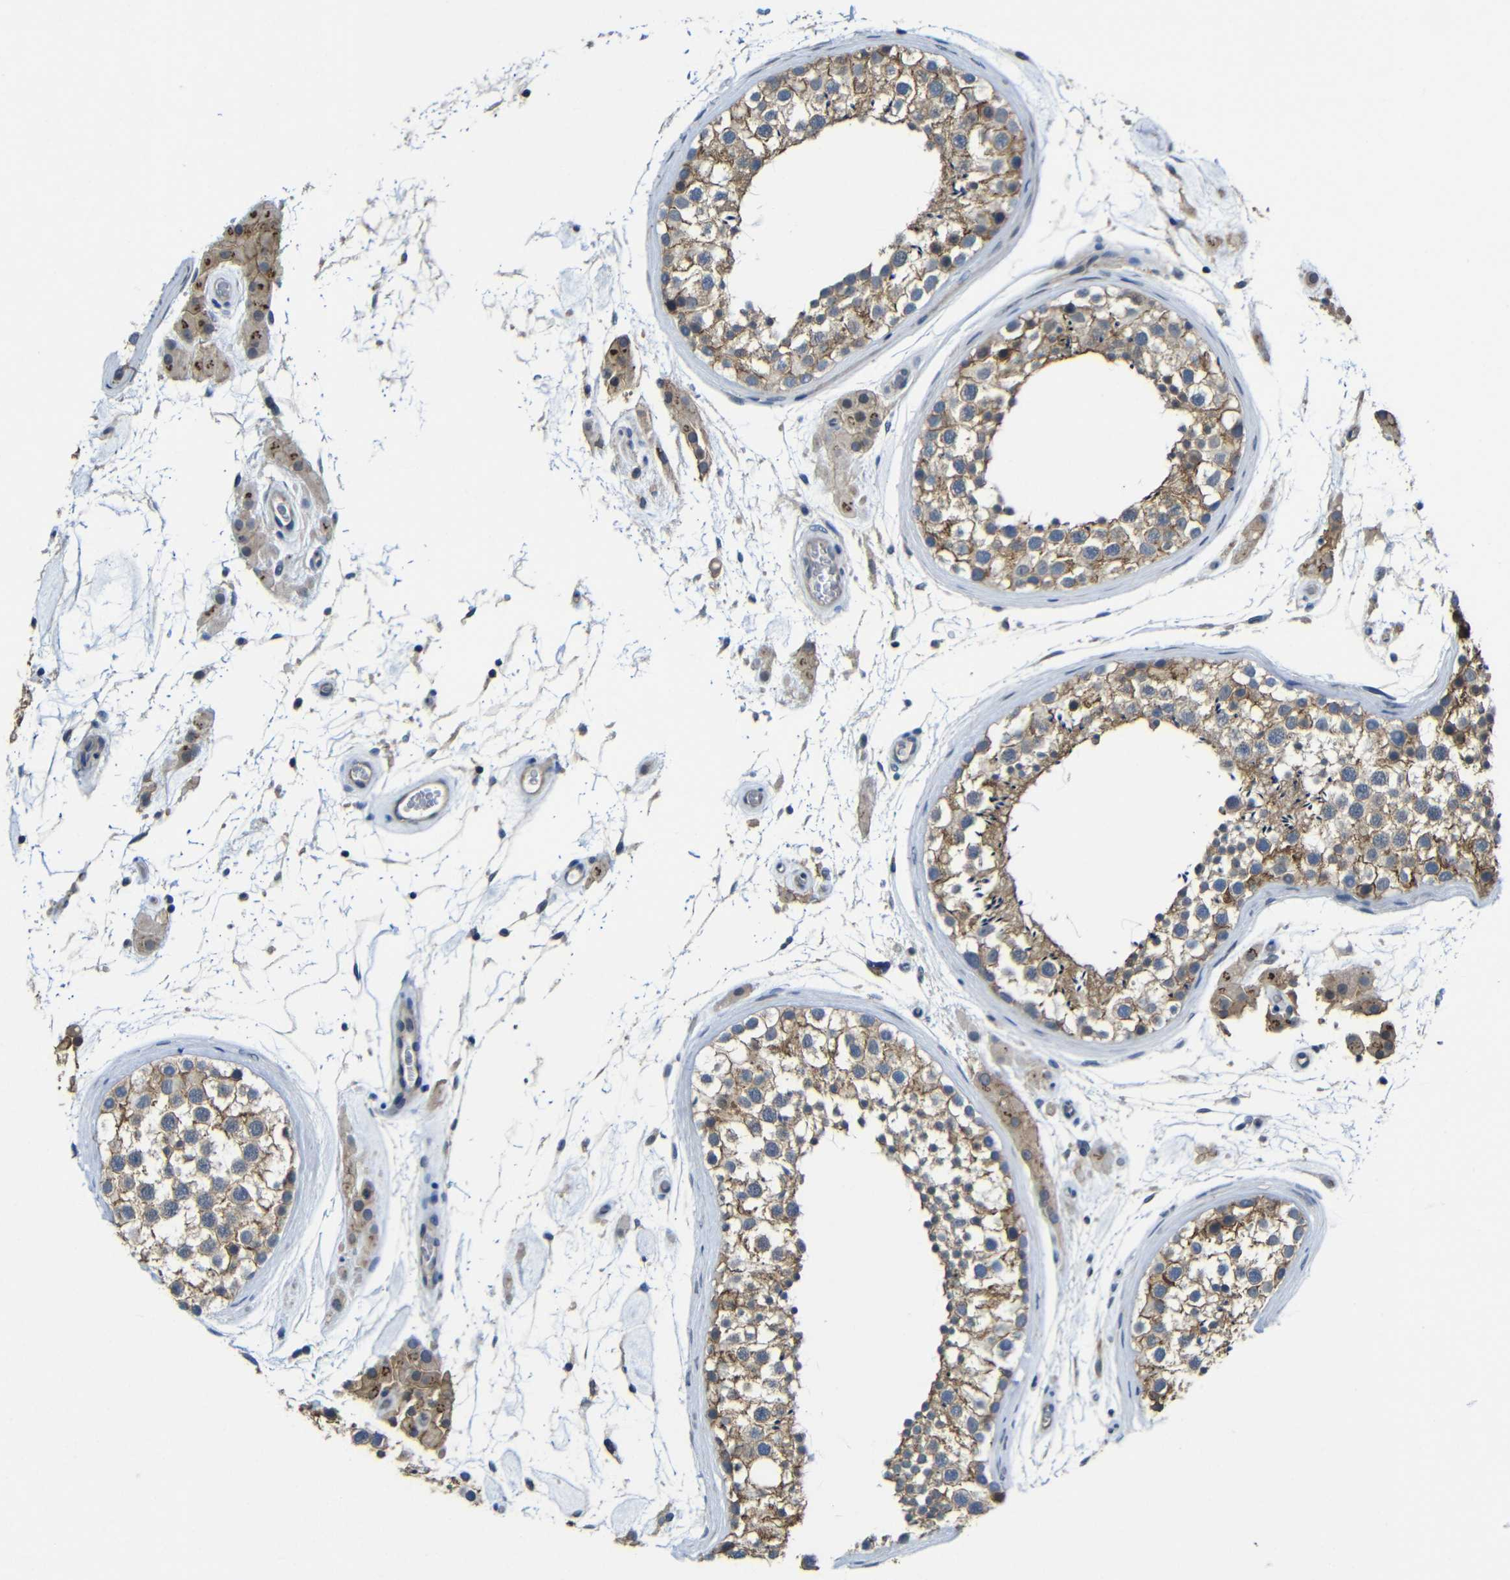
{"staining": {"intensity": "moderate", "quantity": ">75%", "location": "cytoplasmic/membranous"}, "tissue": "testis", "cell_type": "Cells in seminiferous ducts", "image_type": "normal", "snomed": [{"axis": "morphology", "description": "Normal tissue, NOS"}, {"axis": "topography", "description": "Testis"}], "caption": "Protein staining by IHC demonstrates moderate cytoplasmic/membranous positivity in about >75% of cells in seminiferous ducts in unremarkable testis.", "gene": "ZNF90", "patient": {"sex": "male", "age": 46}}